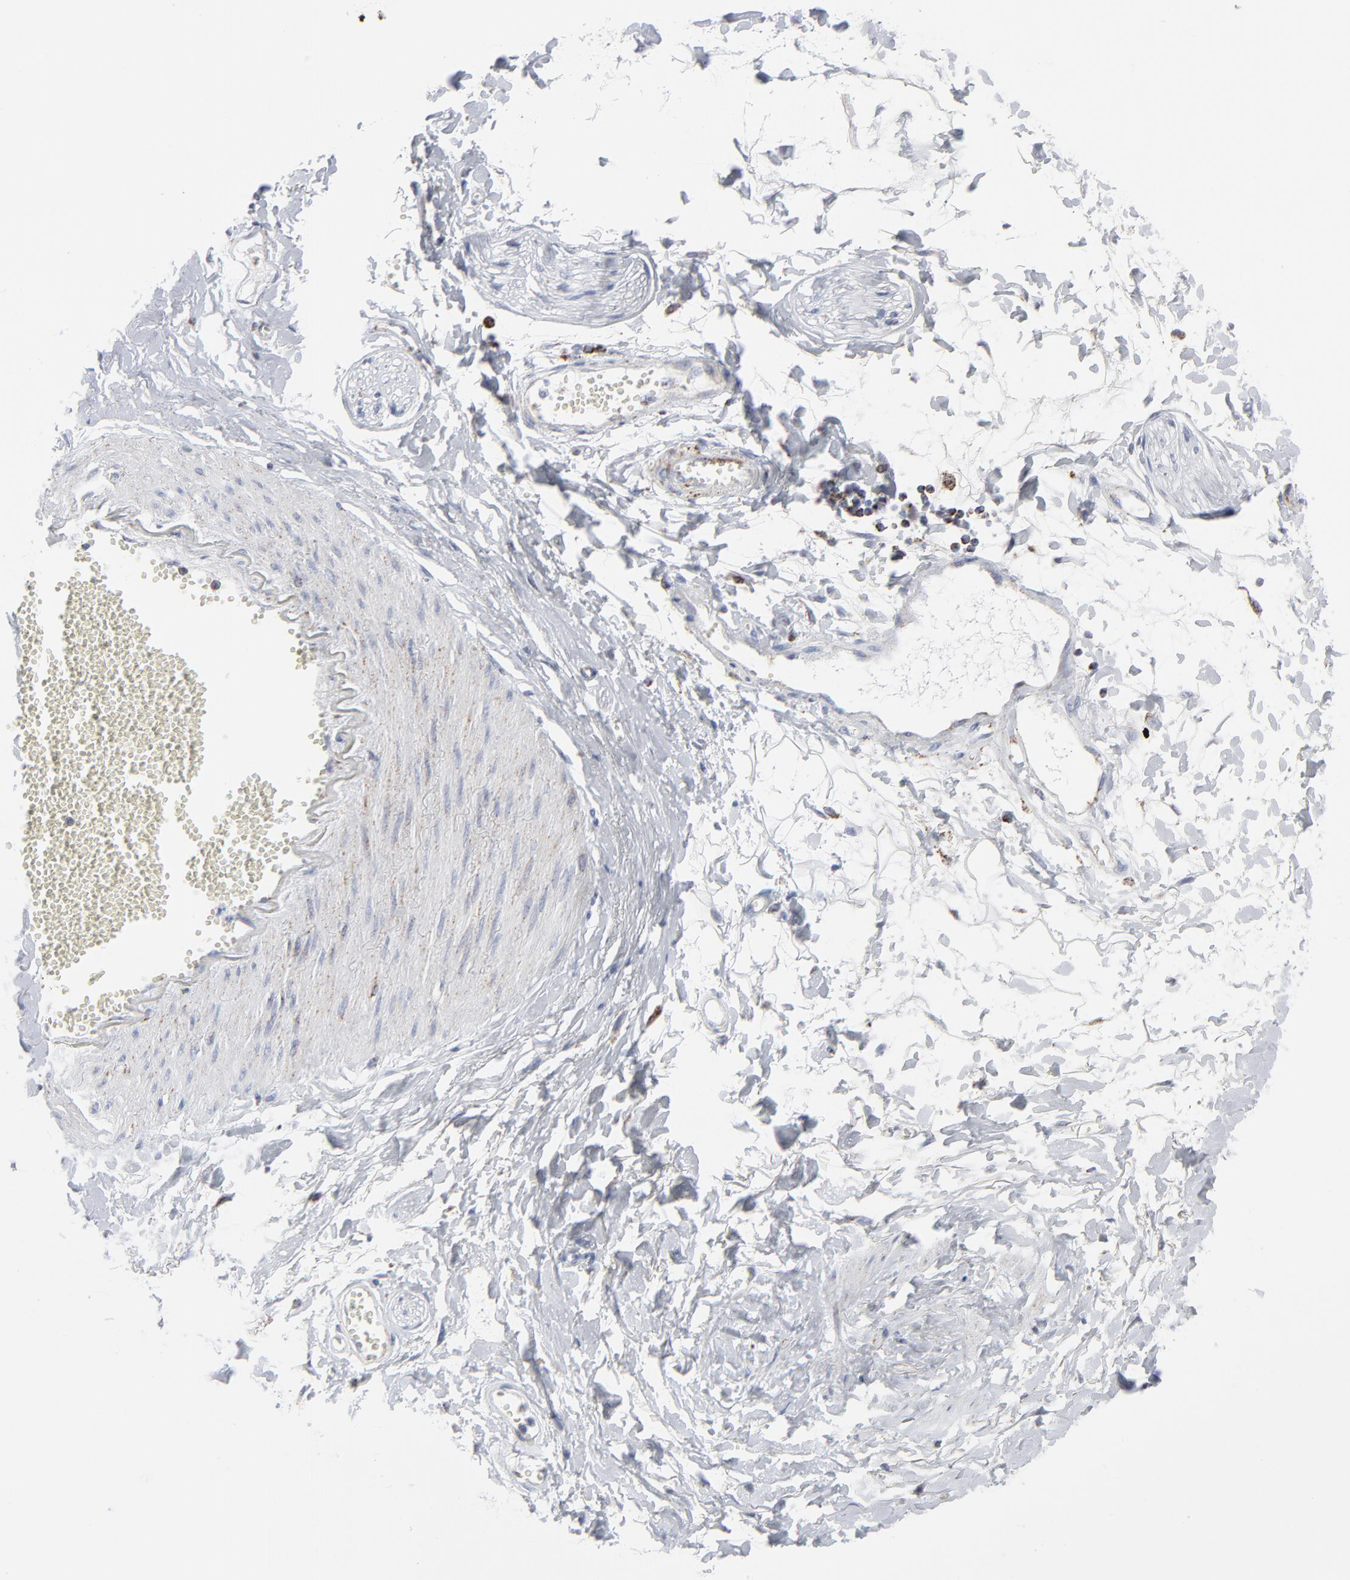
{"staining": {"intensity": "negative", "quantity": "none", "location": "none"}, "tissue": "adipose tissue", "cell_type": "Adipocytes", "image_type": "normal", "snomed": [{"axis": "morphology", "description": "Normal tissue, NOS"}, {"axis": "morphology", "description": "Inflammation, NOS"}, {"axis": "topography", "description": "Salivary gland"}, {"axis": "topography", "description": "Peripheral nerve tissue"}], "caption": "Immunohistochemistry (IHC) histopathology image of normal human adipose tissue stained for a protein (brown), which exhibits no positivity in adipocytes.", "gene": "TXNRD2", "patient": {"sex": "female", "age": 75}}